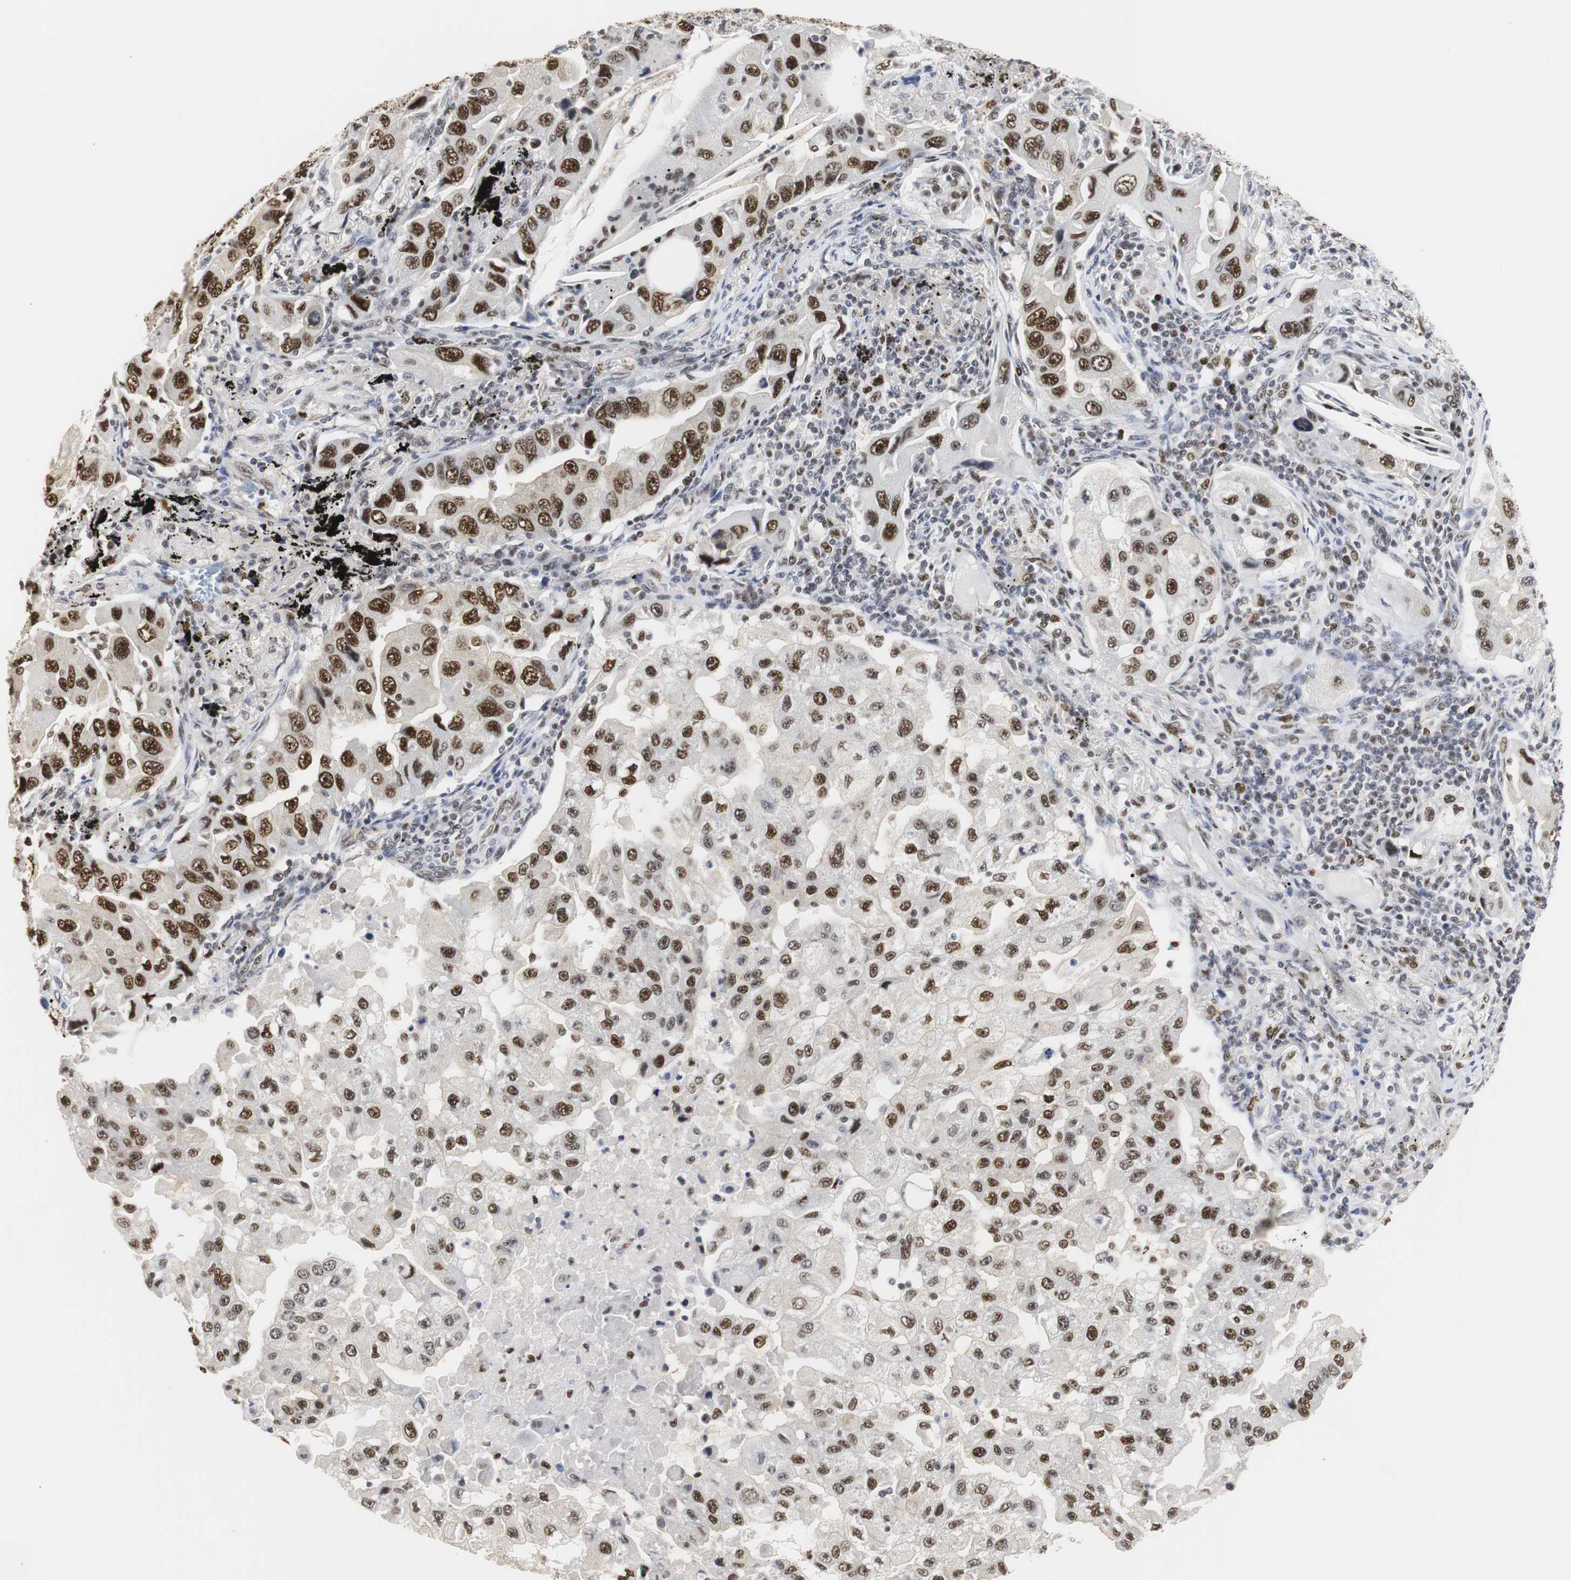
{"staining": {"intensity": "strong", "quantity": ">75%", "location": "nuclear"}, "tissue": "lung cancer", "cell_type": "Tumor cells", "image_type": "cancer", "snomed": [{"axis": "morphology", "description": "Adenocarcinoma, NOS"}, {"axis": "topography", "description": "Lung"}], "caption": "Immunohistochemical staining of lung adenocarcinoma exhibits high levels of strong nuclear expression in about >75% of tumor cells.", "gene": "ZFC3H1", "patient": {"sex": "female", "age": 65}}